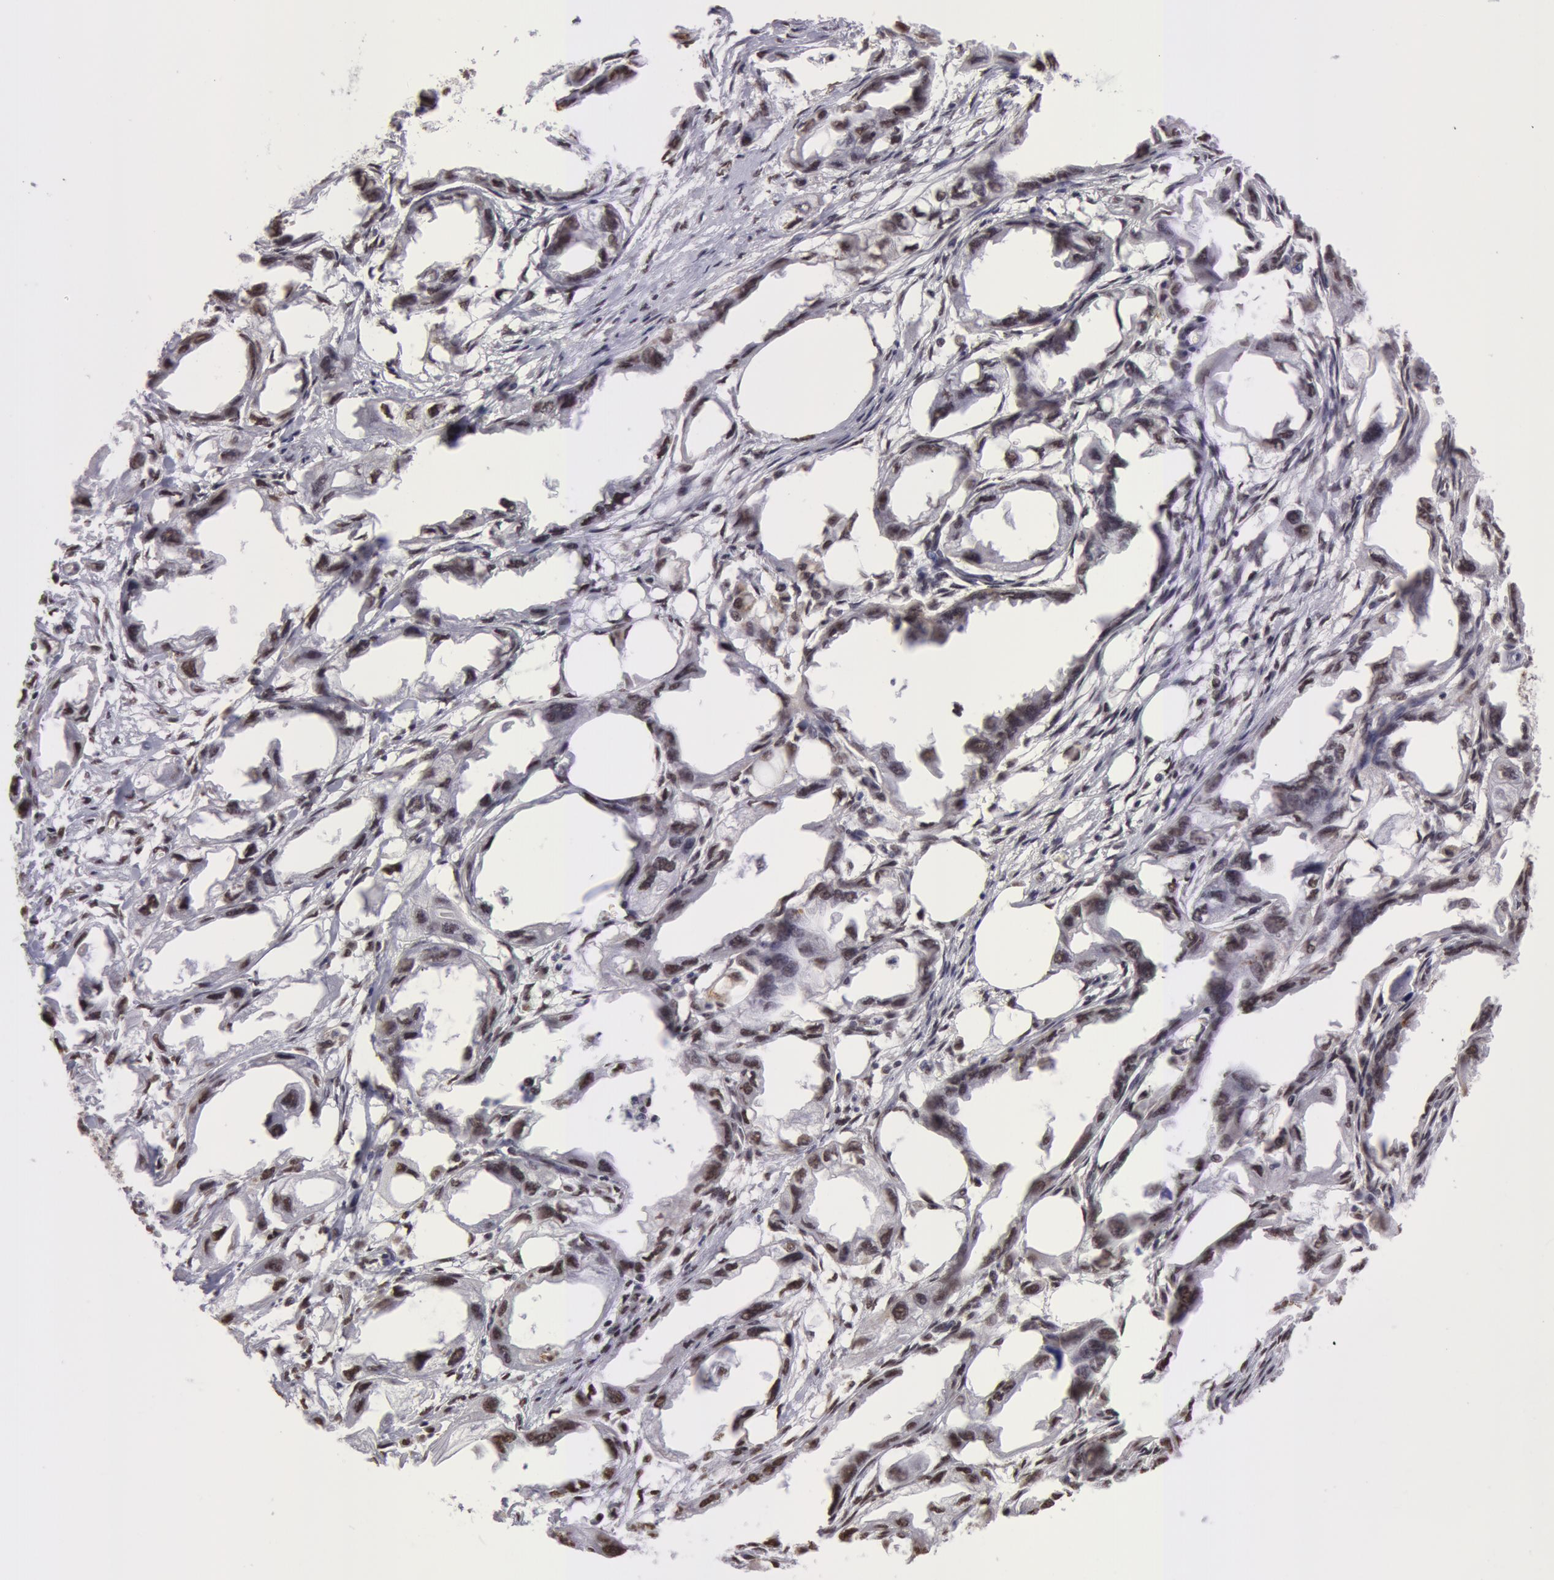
{"staining": {"intensity": "weak", "quantity": "25%-75%", "location": "nuclear"}, "tissue": "endometrial cancer", "cell_type": "Tumor cells", "image_type": "cancer", "snomed": [{"axis": "morphology", "description": "Adenocarcinoma, NOS"}, {"axis": "topography", "description": "Endometrium"}], "caption": "A photomicrograph showing weak nuclear positivity in about 25%-75% of tumor cells in endometrial cancer, as visualized by brown immunohistochemical staining.", "gene": "VRTN", "patient": {"sex": "female", "age": 67}}